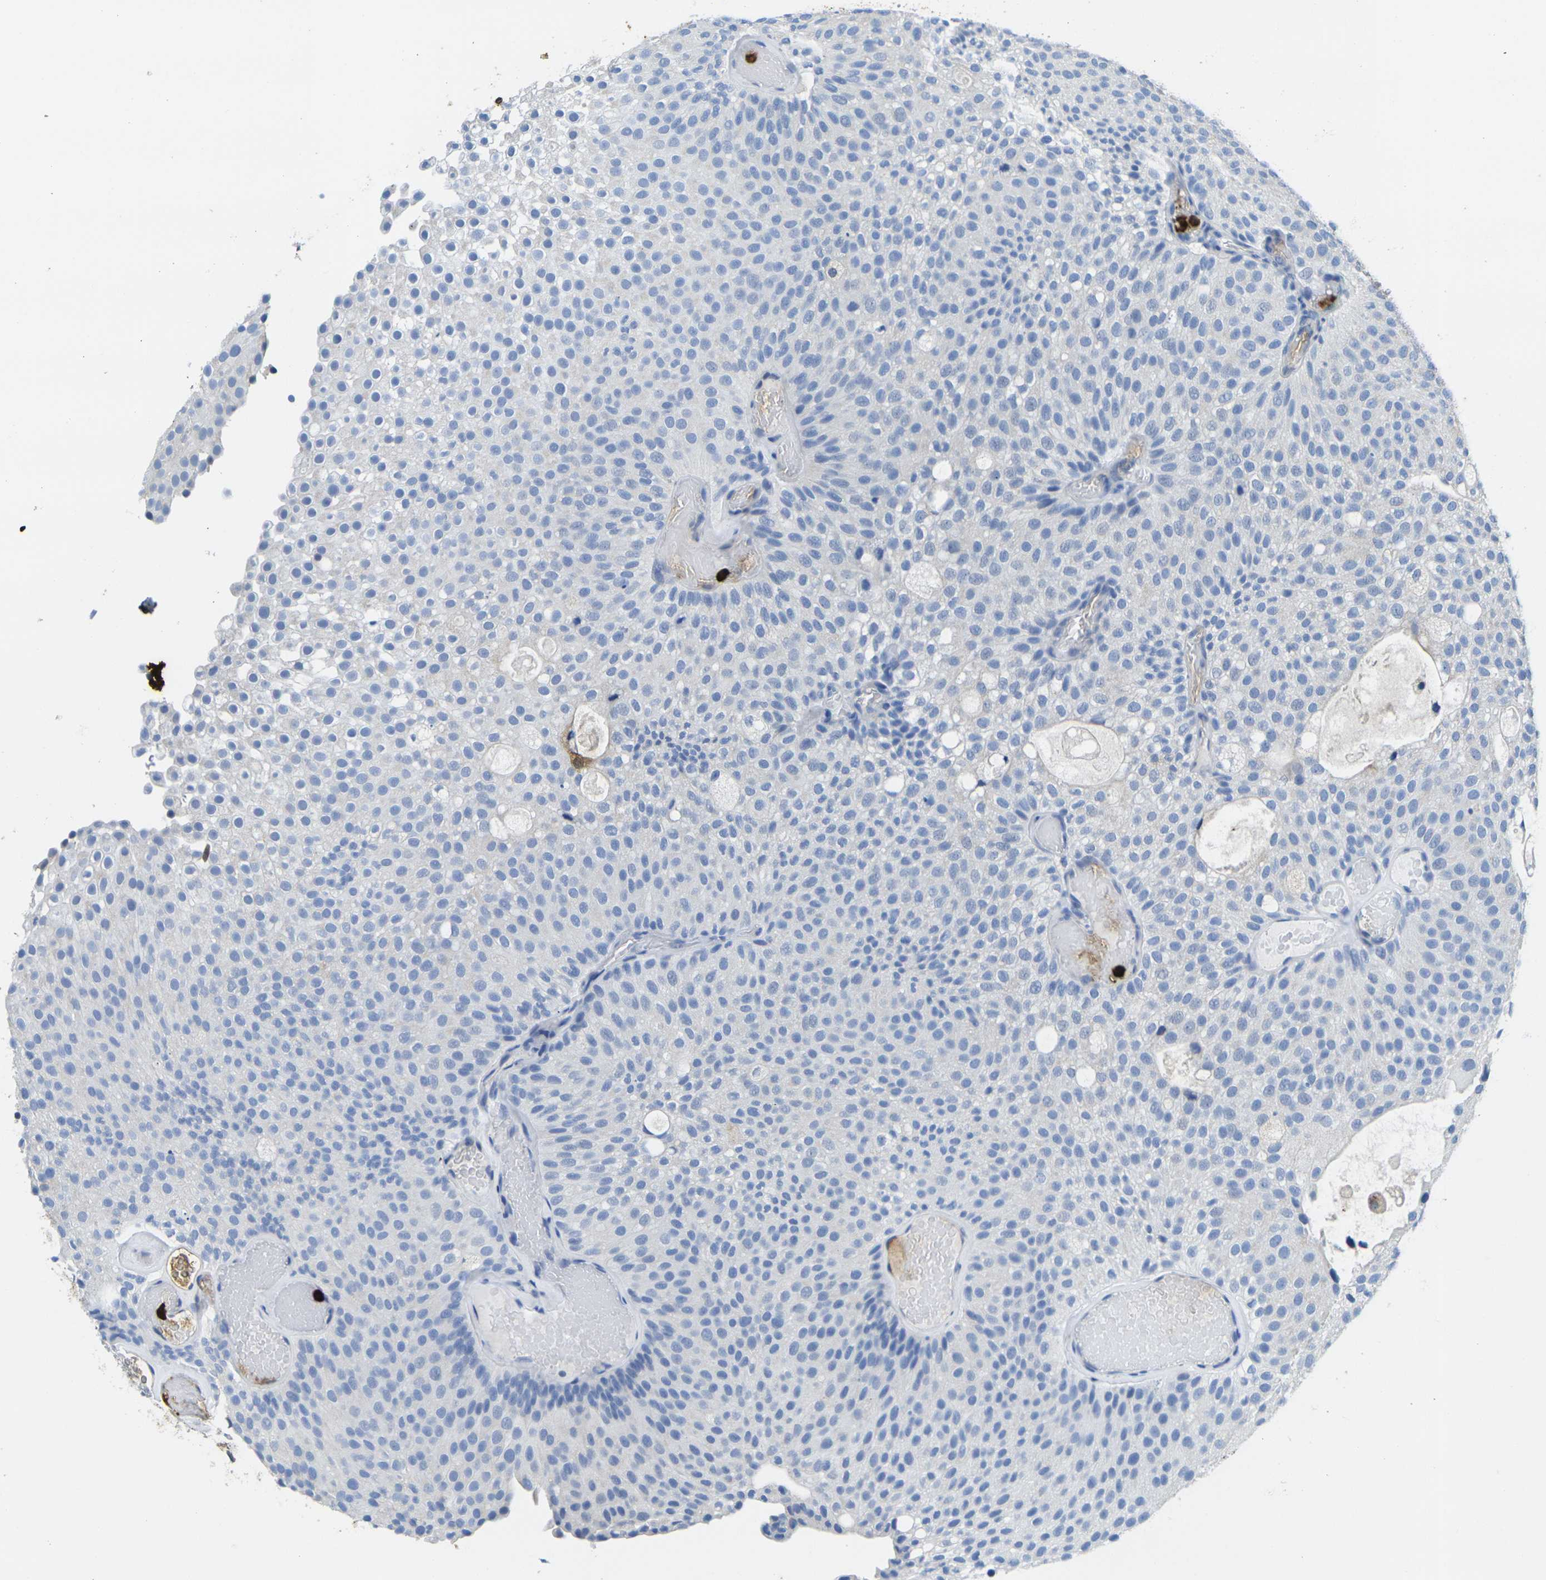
{"staining": {"intensity": "negative", "quantity": "none", "location": "none"}, "tissue": "urothelial cancer", "cell_type": "Tumor cells", "image_type": "cancer", "snomed": [{"axis": "morphology", "description": "Urothelial carcinoma, Low grade"}, {"axis": "topography", "description": "Urinary bladder"}], "caption": "Immunohistochemistry photomicrograph of human urothelial cancer stained for a protein (brown), which exhibits no staining in tumor cells.", "gene": "S100A9", "patient": {"sex": "male", "age": 78}}